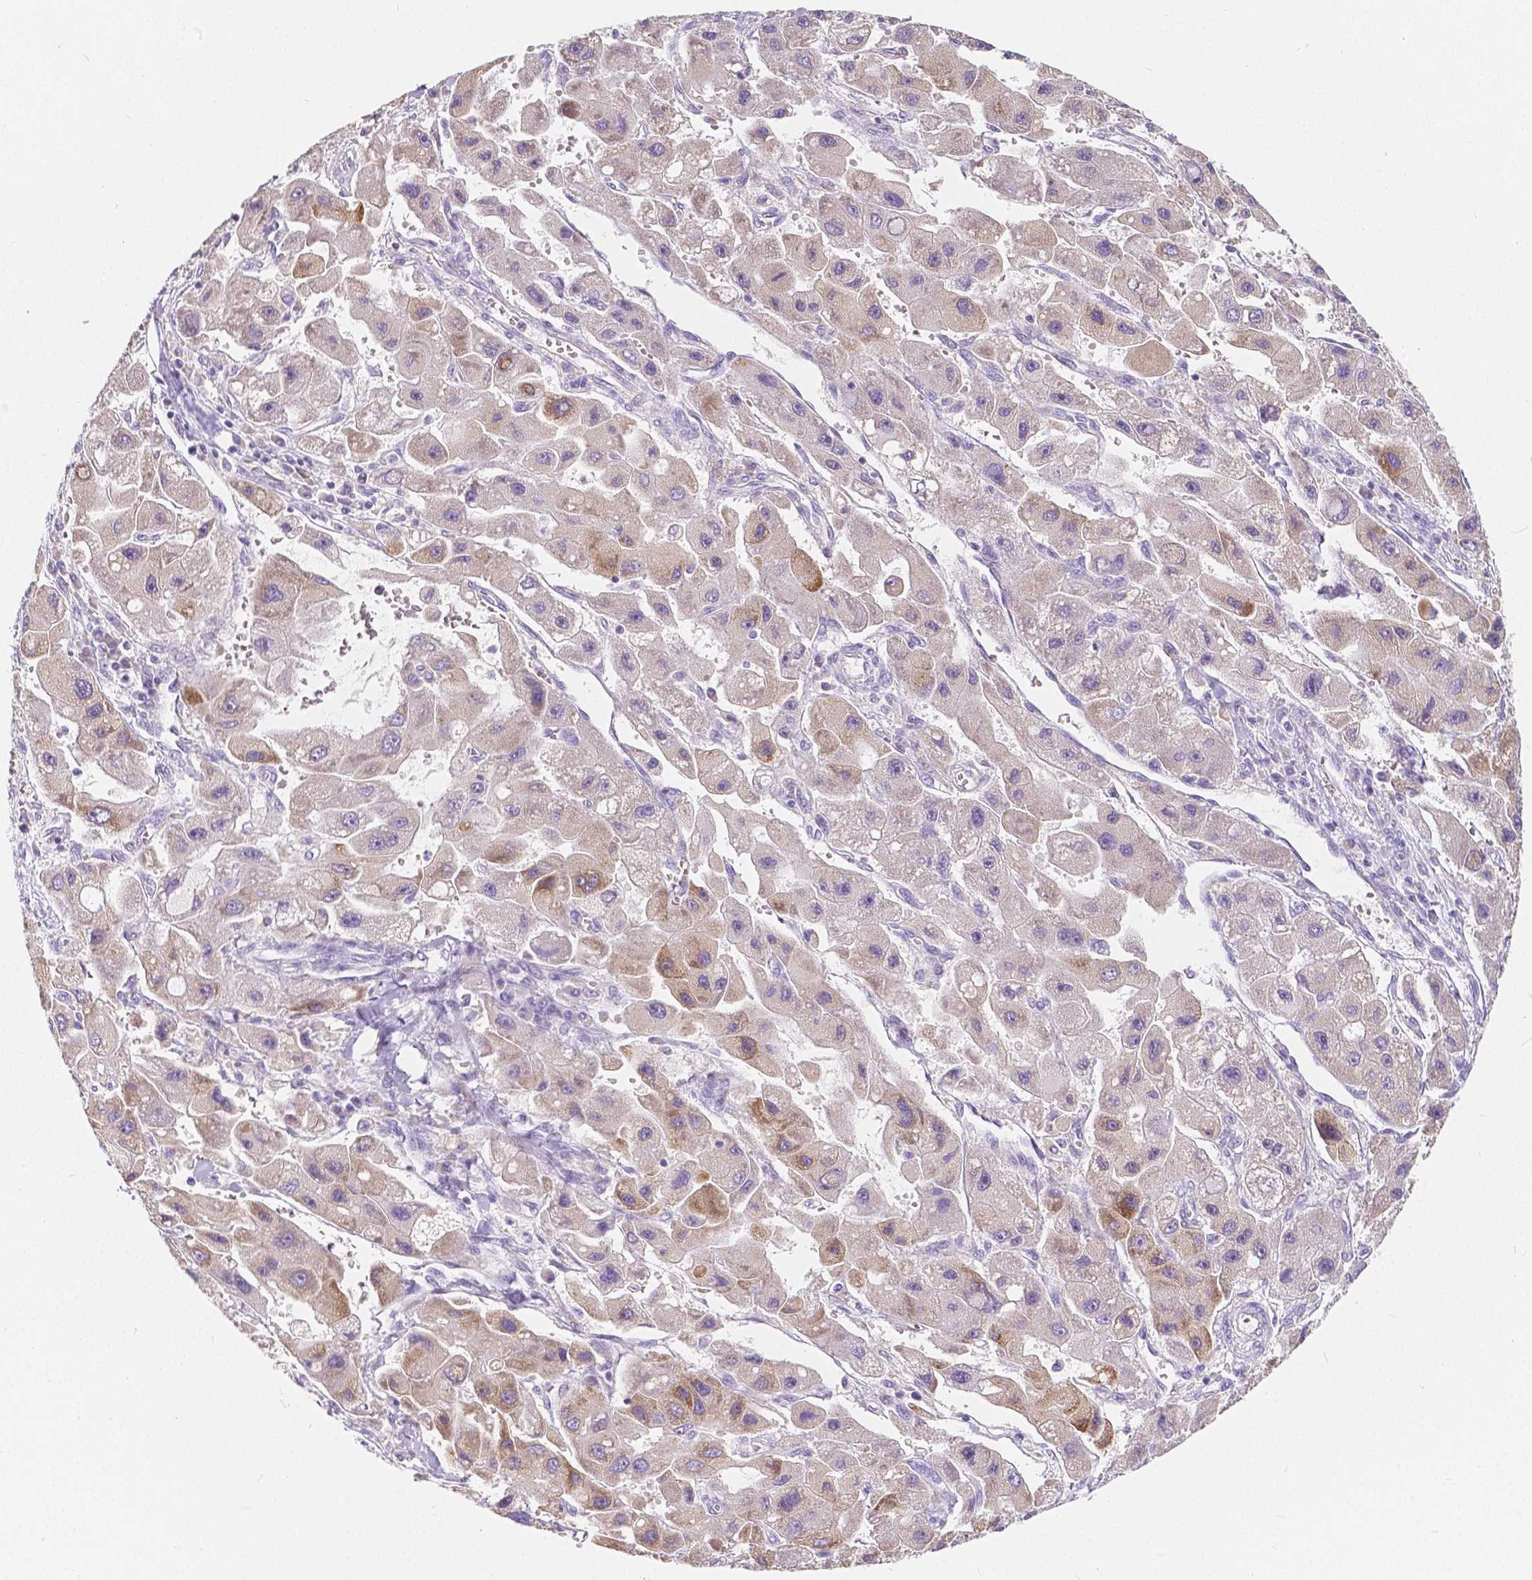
{"staining": {"intensity": "moderate", "quantity": "<25%", "location": "cytoplasmic/membranous"}, "tissue": "liver cancer", "cell_type": "Tumor cells", "image_type": "cancer", "snomed": [{"axis": "morphology", "description": "Carcinoma, Hepatocellular, NOS"}, {"axis": "topography", "description": "Liver"}], "caption": "Immunohistochemical staining of human hepatocellular carcinoma (liver) shows low levels of moderate cytoplasmic/membranous protein positivity in approximately <25% of tumor cells.", "gene": "RNF186", "patient": {"sex": "male", "age": 24}}